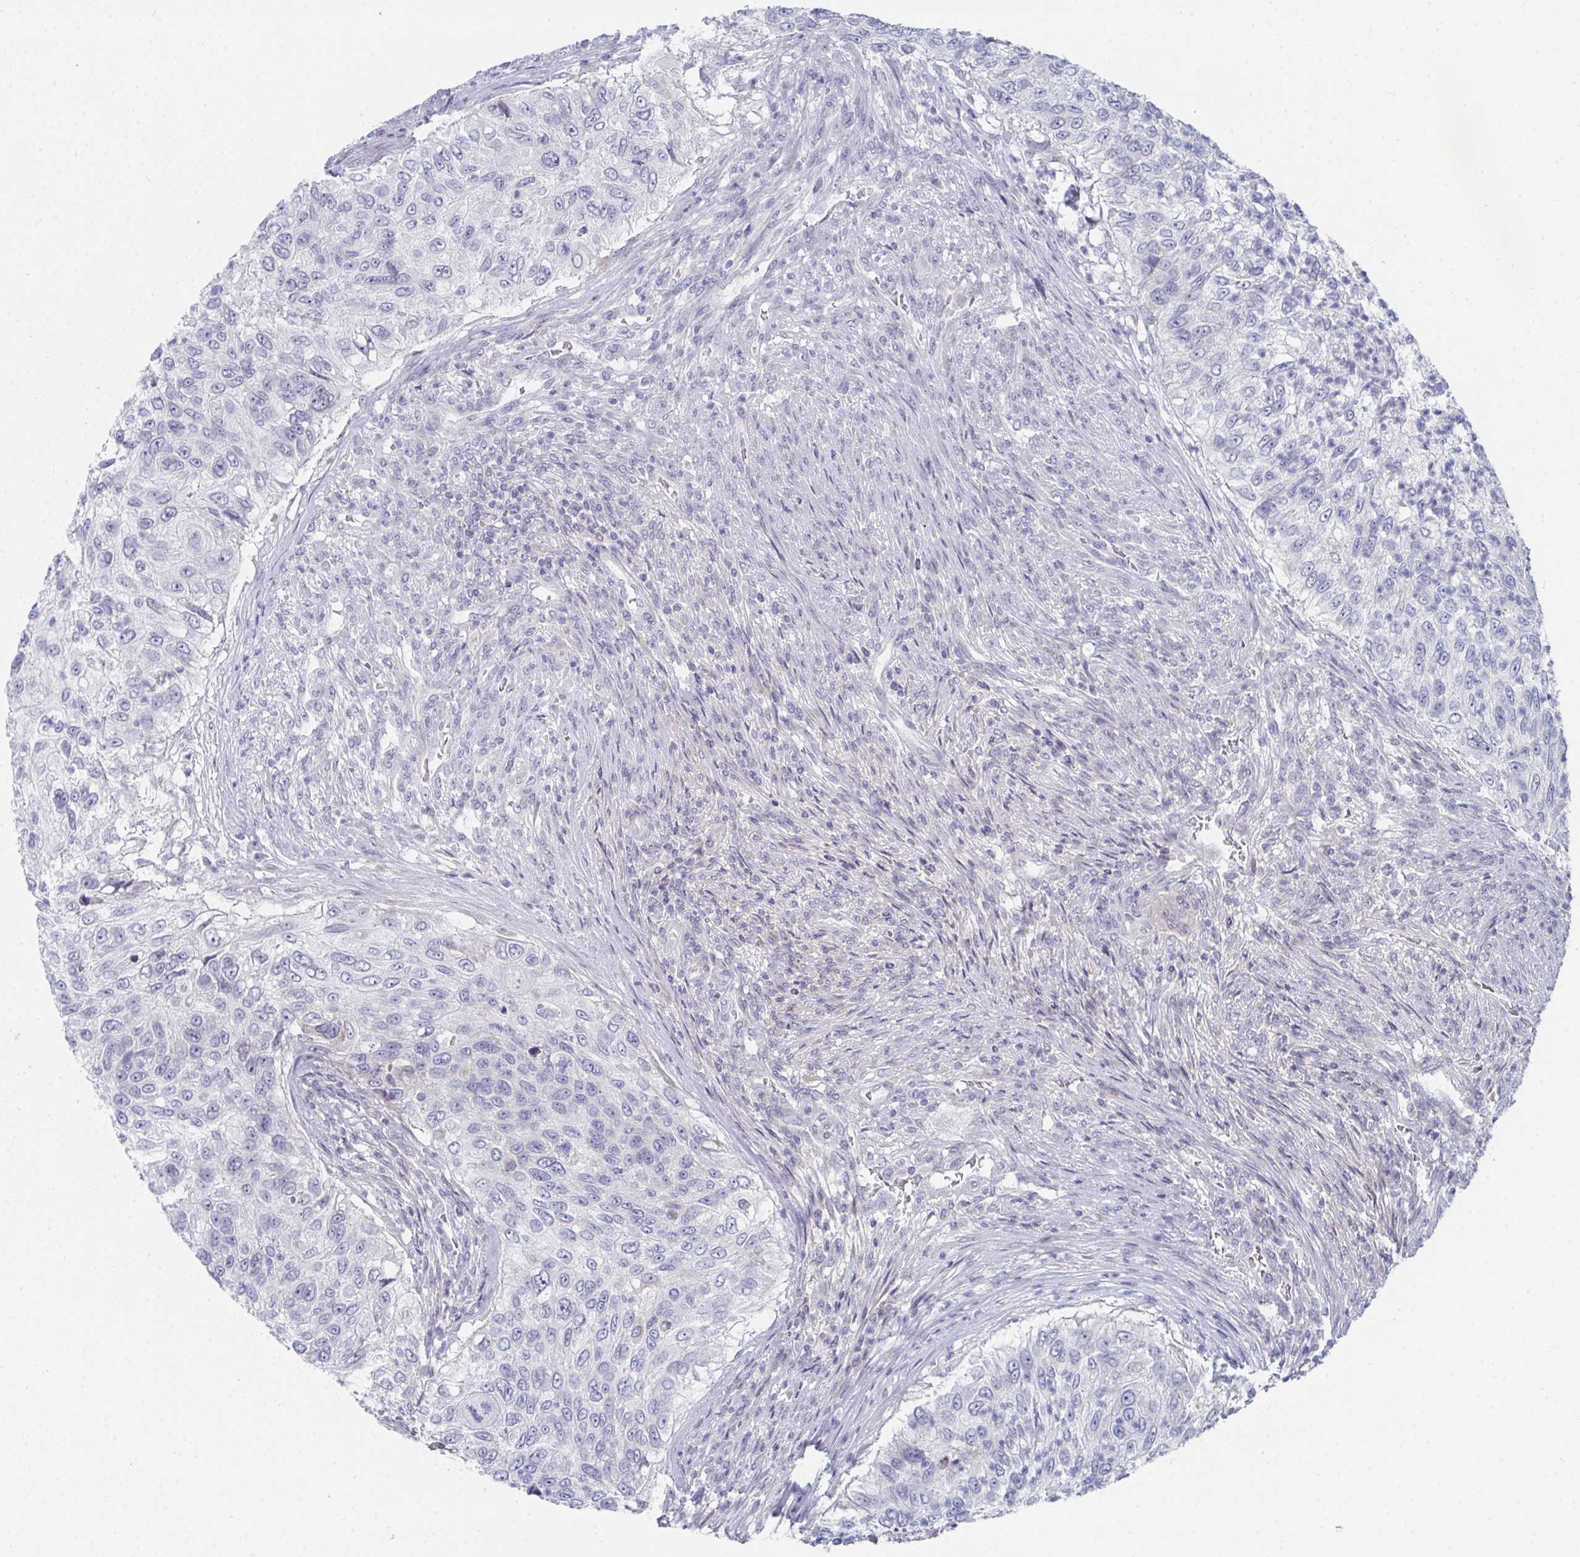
{"staining": {"intensity": "negative", "quantity": "none", "location": "none"}, "tissue": "urothelial cancer", "cell_type": "Tumor cells", "image_type": "cancer", "snomed": [{"axis": "morphology", "description": "Urothelial carcinoma, High grade"}, {"axis": "topography", "description": "Urinary bladder"}], "caption": "High magnification brightfield microscopy of high-grade urothelial carcinoma stained with DAB (brown) and counterstained with hematoxylin (blue): tumor cells show no significant expression.", "gene": "VWDE", "patient": {"sex": "female", "age": 60}}